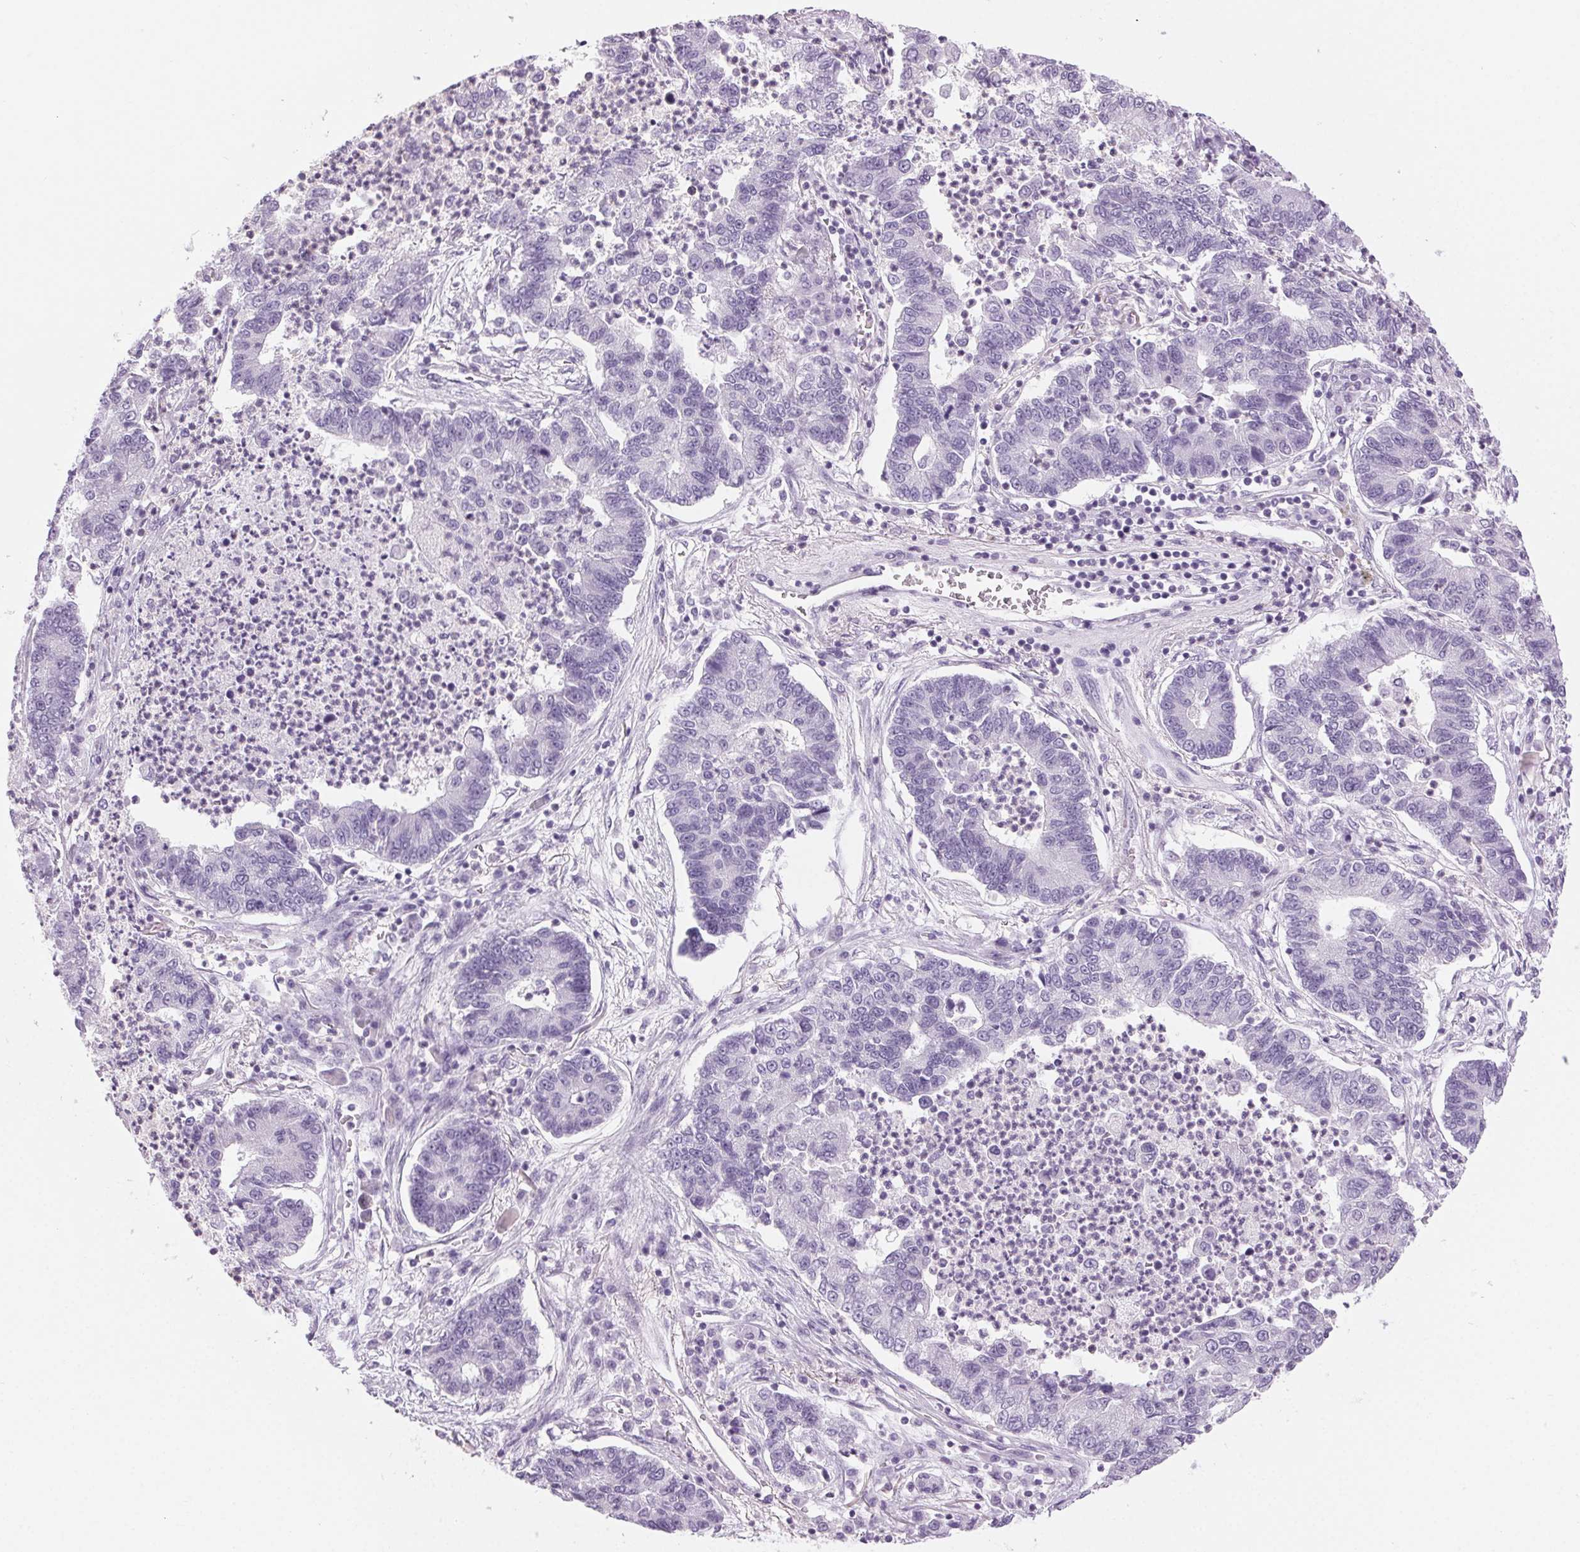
{"staining": {"intensity": "negative", "quantity": "none", "location": "none"}, "tissue": "lung cancer", "cell_type": "Tumor cells", "image_type": "cancer", "snomed": [{"axis": "morphology", "description": "Adenocarcinoma, NOS"}, {"axis": "topography", "description": "Lung"}], "caption": "Photomicrograph shows no protein expression in tumor cells of lung adenocarcinoma tissue. Brightfield microscopy of immunohistochemistry stained with DAB (3,3'-diaminobenzidine) (brown) and hematoxylin (blue), captured at high magnification.", "gene": "SLC6A19", "patient": {"sex": "female", "age": 57}}